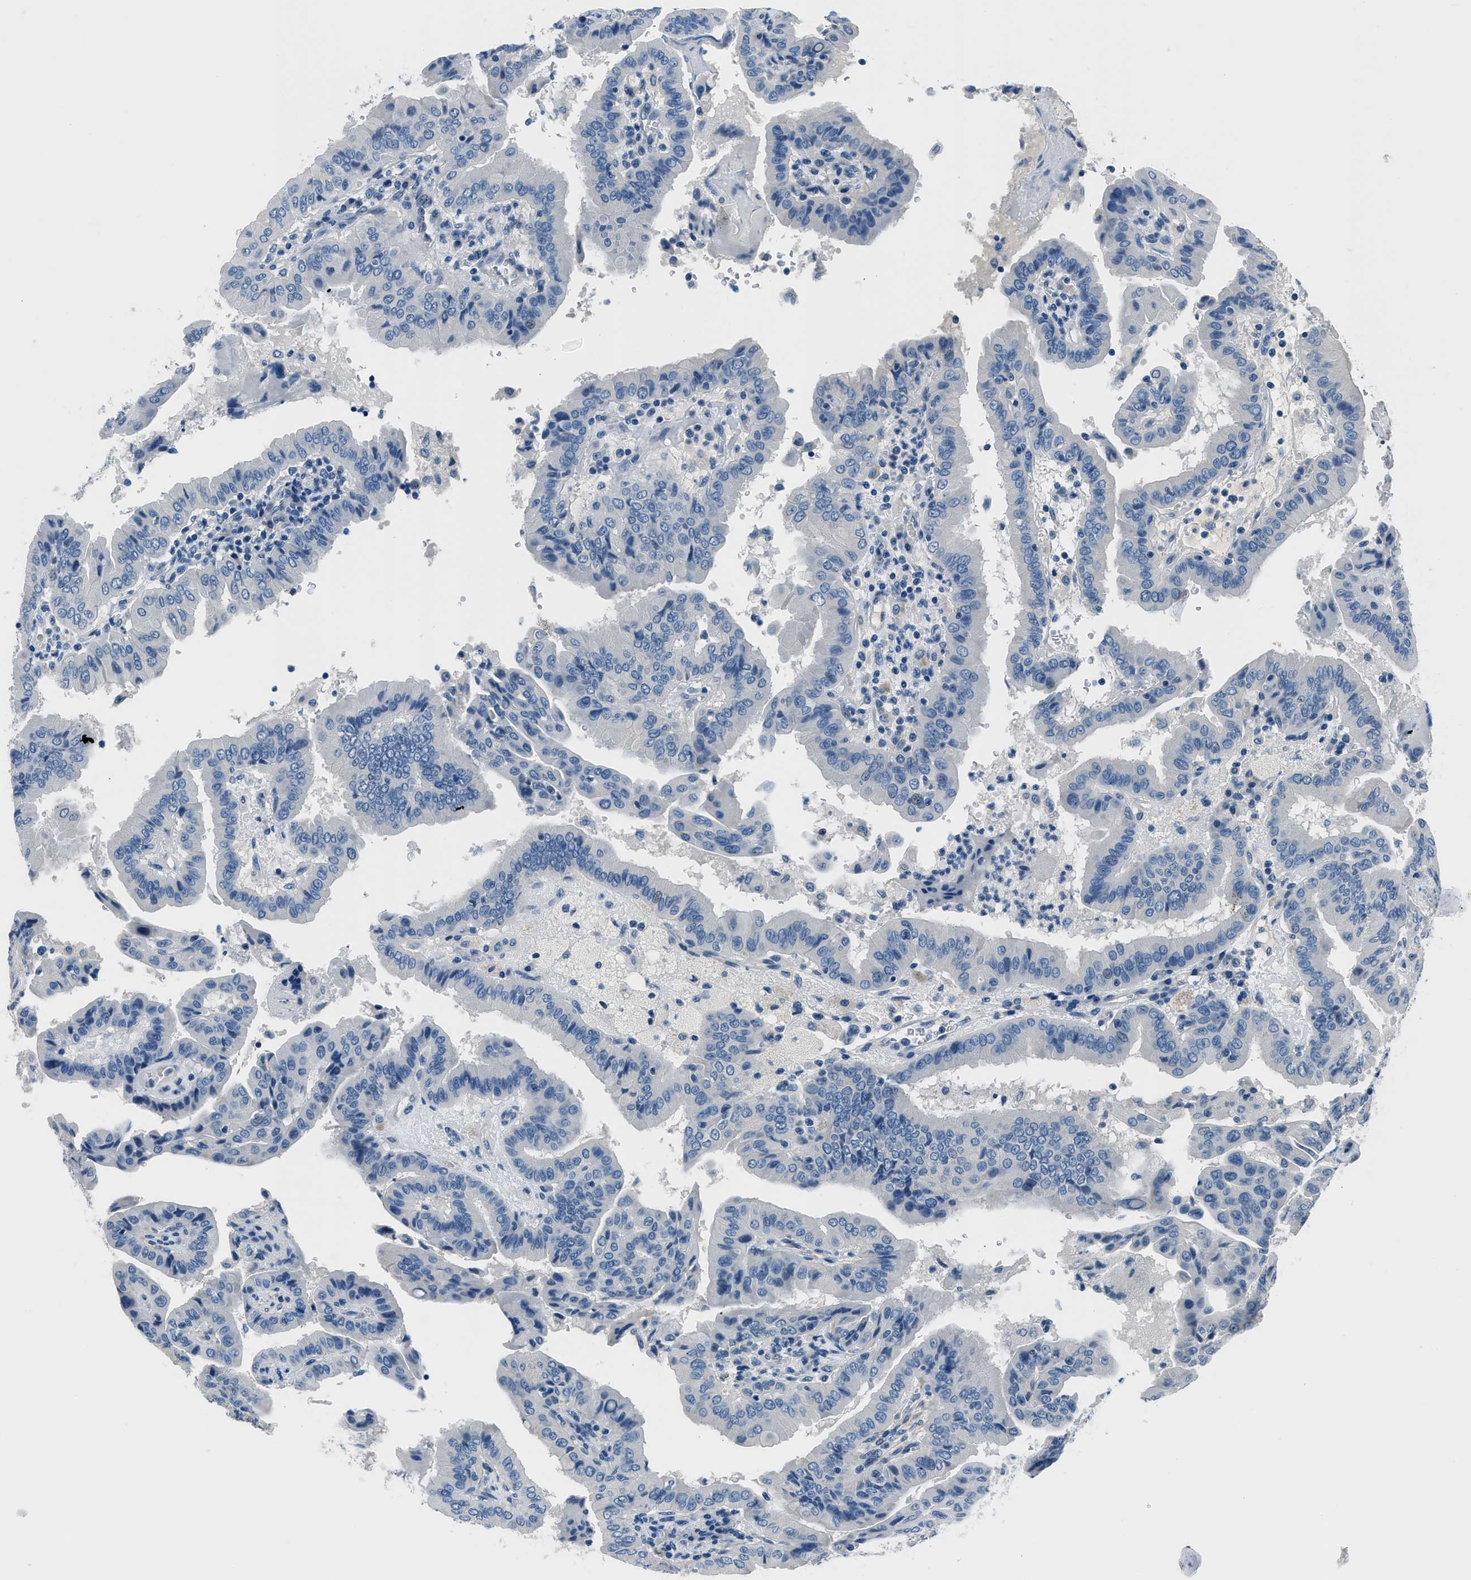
{"staining": {"intensity": "negative", "quantity": "none", "location": "none"}, "tissue": "thyroid cancer", "cell_type": "Tumor cells", "image_type": "cancer", "snomed": [{"axis": "morphology", "description": "Papillary adenocarcinoma, NOS"}, {"axis": "topography", "description": "Thyroid gland"}], "caption": "Tumor cells show no significant expression in thyroid papillary adenocarcinoma.", "gene": "GJA3", "patient": {"sex": "male", "age": 33}}